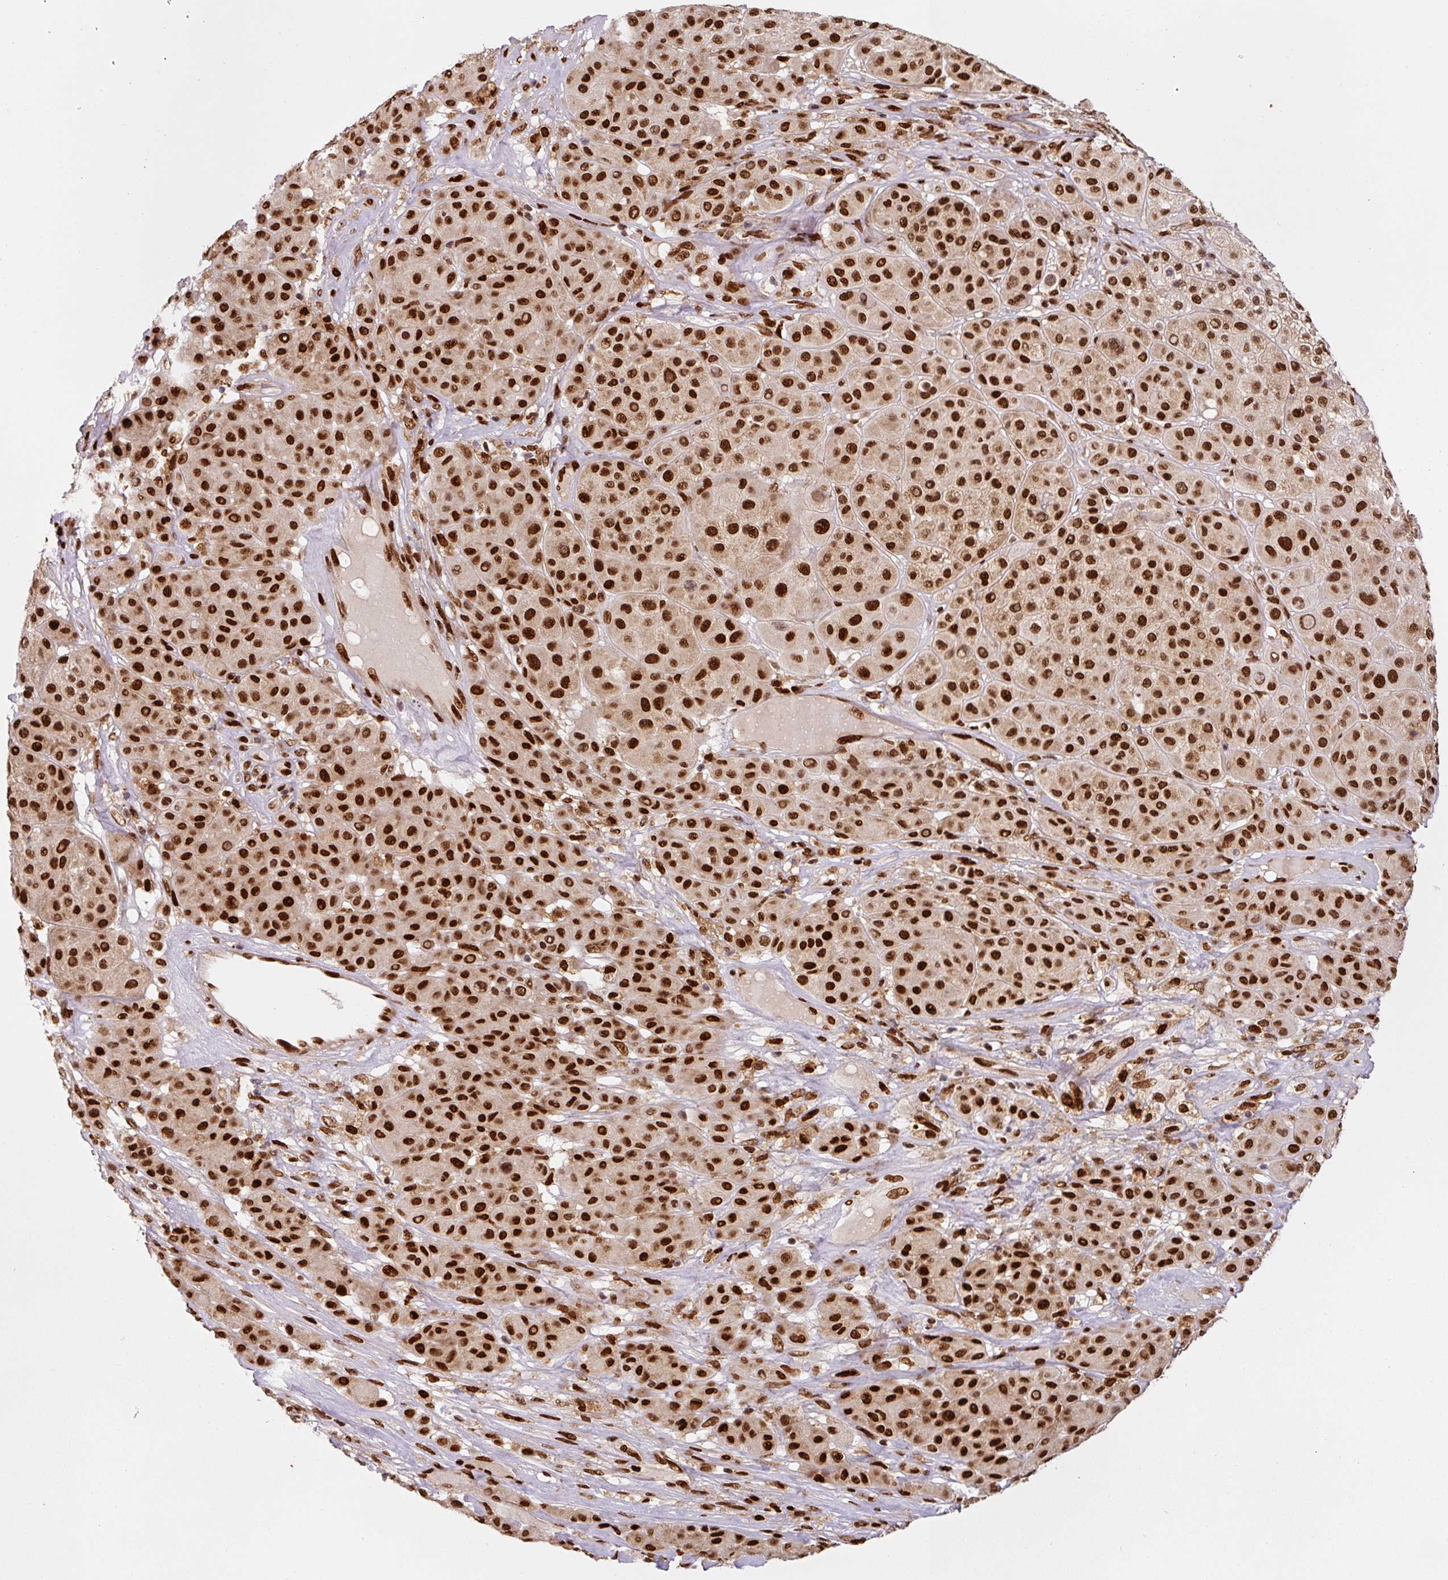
{"staining": {"intensity": "strong", "quantity": ">75%", "location": "nuclear"}, "tissue": "melanoma", "cell_type": "Tumor cells", "image_type": "cancer", "snomed": [{"axis": "morphology", "description": "Malignant melanoma, Metastatic site"}, {"axis": "topography", "description": "Smooth muscle"}], "caption": "The immunohistochemical stain highlights strong nuclear staining in tumor cells of malignant melanoma (metastatic site) tissue.", "gene": "PYDC2", "patient": {"sex": "male", "age": 41}}